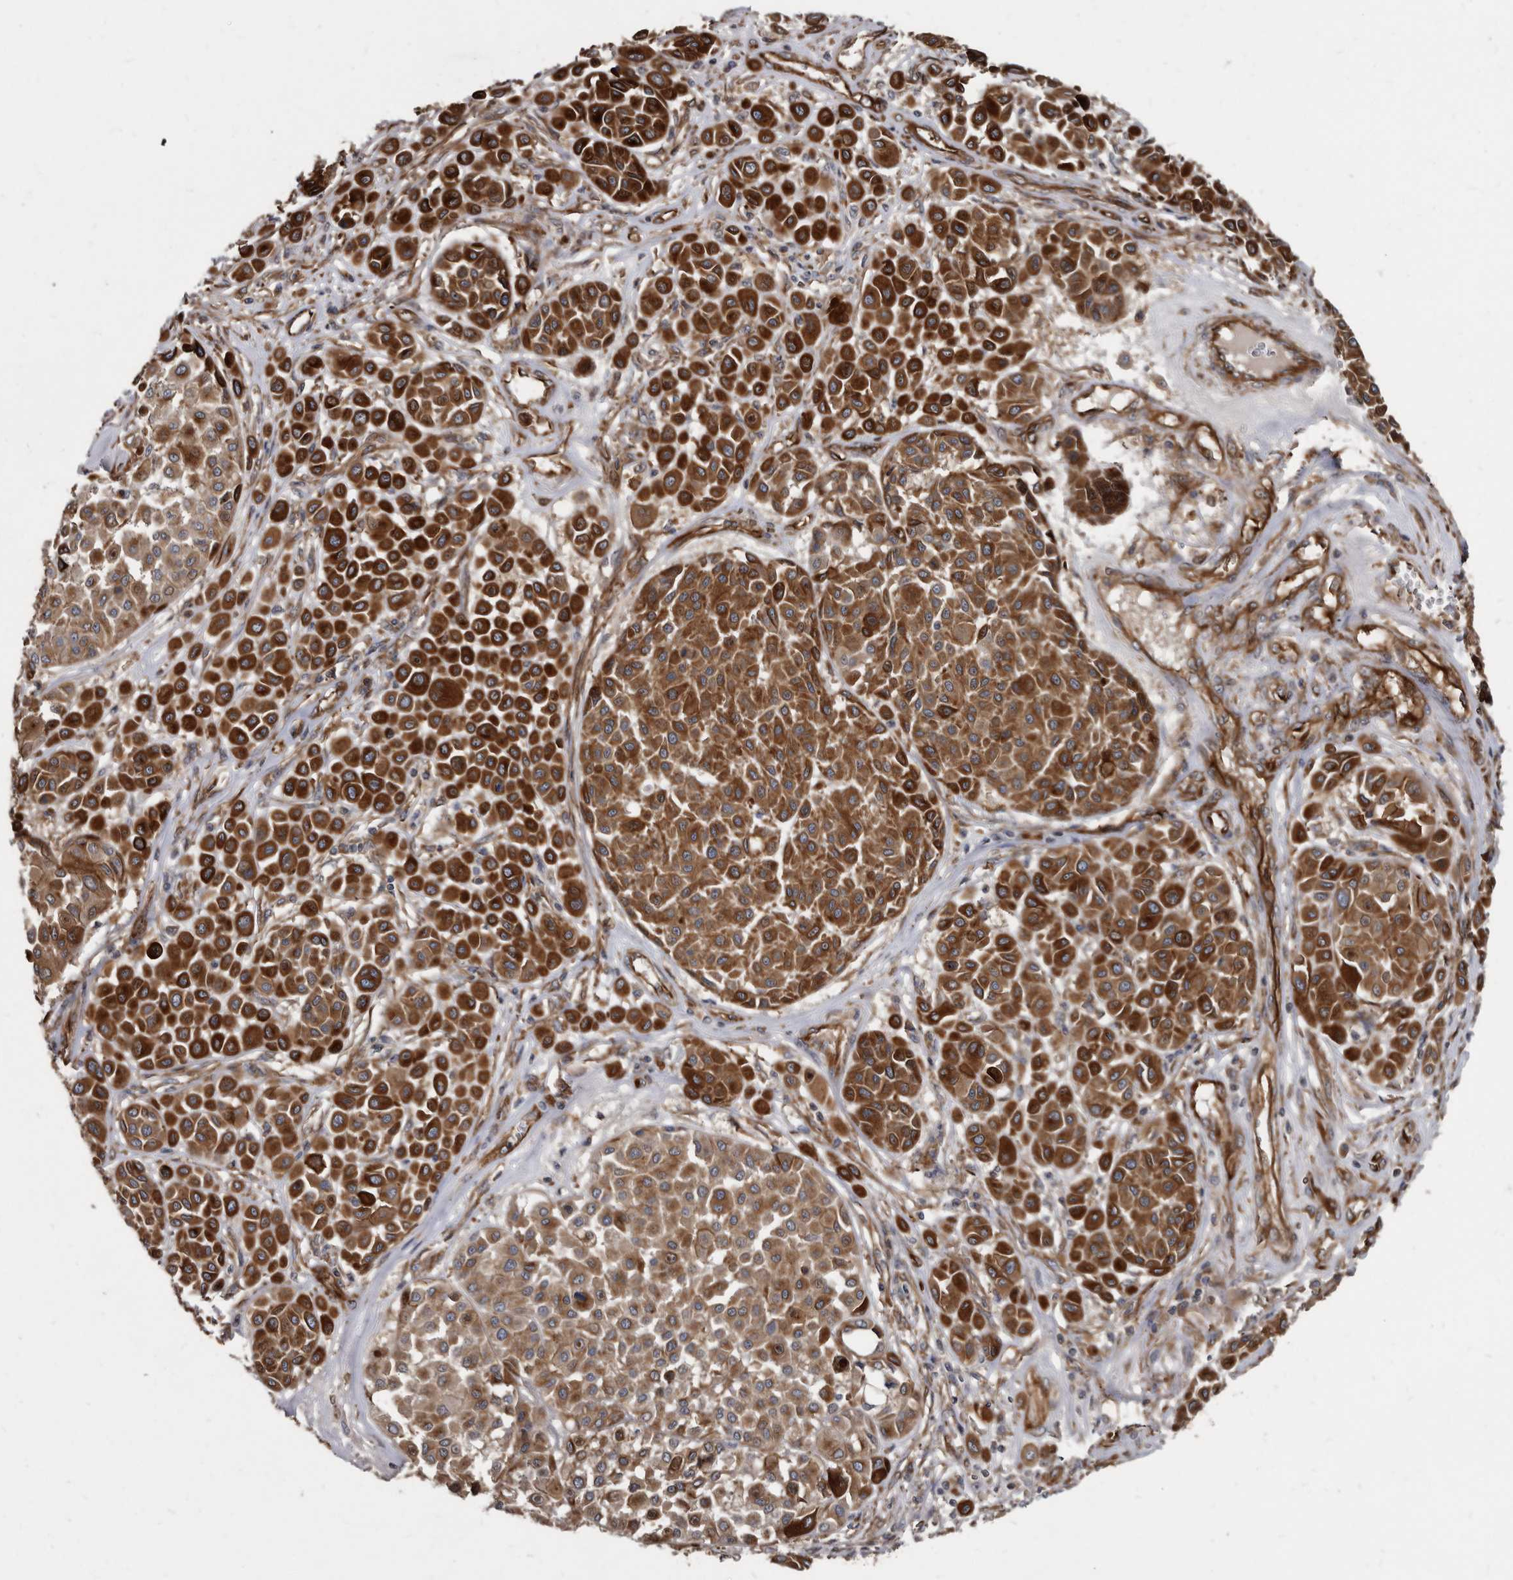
{"staining": {"intensity": "strong", "quantity": ">75%", "location": "cytoplasmic/membranous"}, "tissue": "melanoma", "cell_type": "Tumor cells", "image_type": "cancer", "snomed": [{"axis": "morphology", "description": "Malignant melanoma, Metastatic site"}, {"axis": "topography", "description": "Soft tissue"}], "caption": "A brown stain shows strong cytoplasmic/membranous positivity of a protein in melanoma tumor cells. The protein of interest is shown in brown color, while the nuclei are stained blue.", "gene": "KCTD20", "patient": {"sex": "male", "age": 41}}